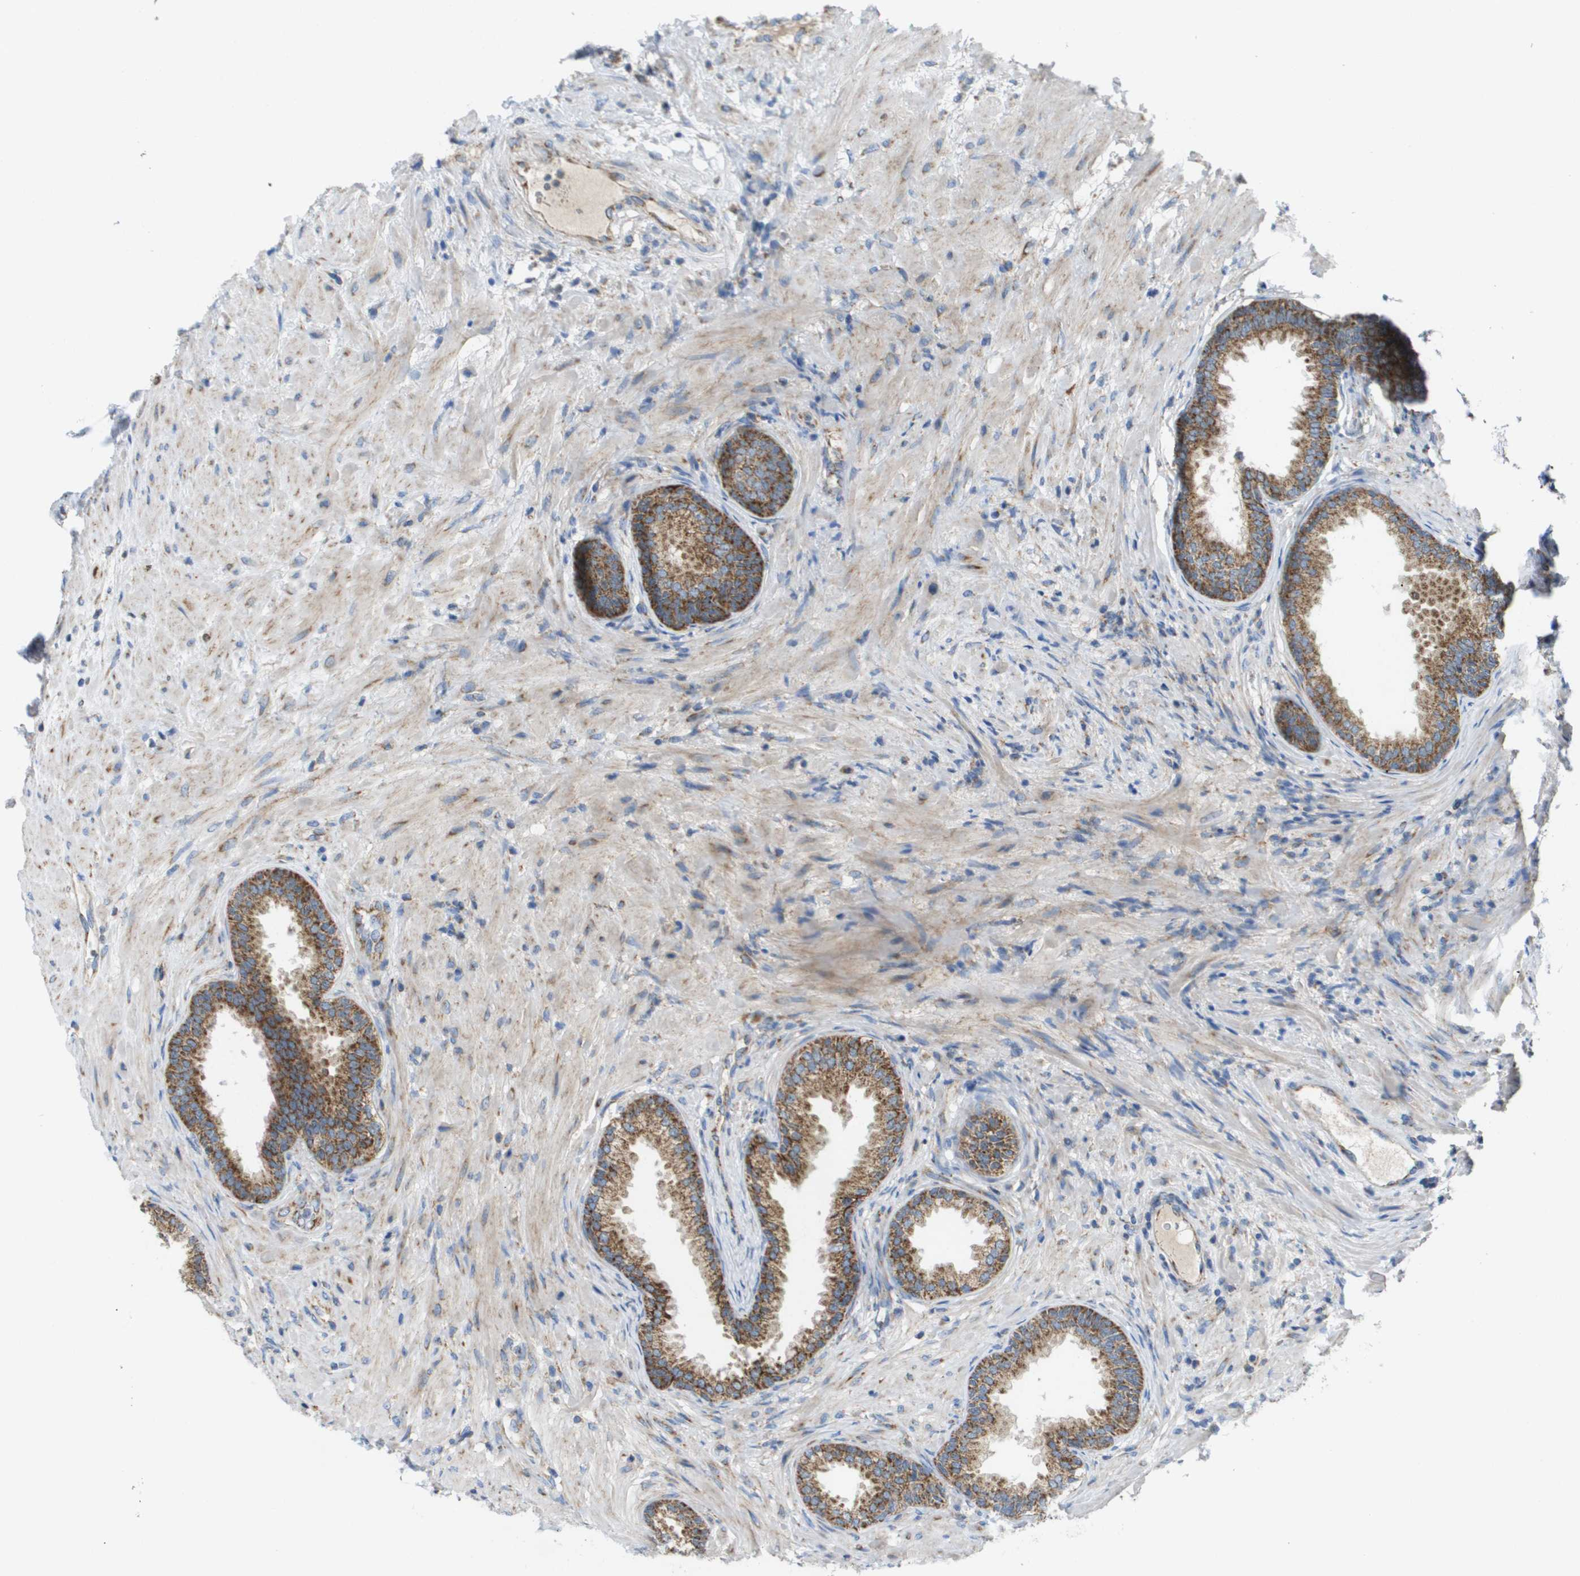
{"staining": {"intensity": "moderate", "quantity": ">75%", "location": "cytoplasmic/membranous"}, "tissue": "prostate", "cell_type": "Glandular cells", "image_type": "normal", "snomed": [{"axis": "morphology", "description": "Normal tissue, NOS"}, {"axis": "topography", "description": "Prostate"}], "caption": "The photomicrograph shows staining of normal prostate, revealing moderate cytoplasmic/membranous protein staining (brown color) within glandular cells.", "gene": "FIS1", "patient": {"sex": "male", "age": 76}}